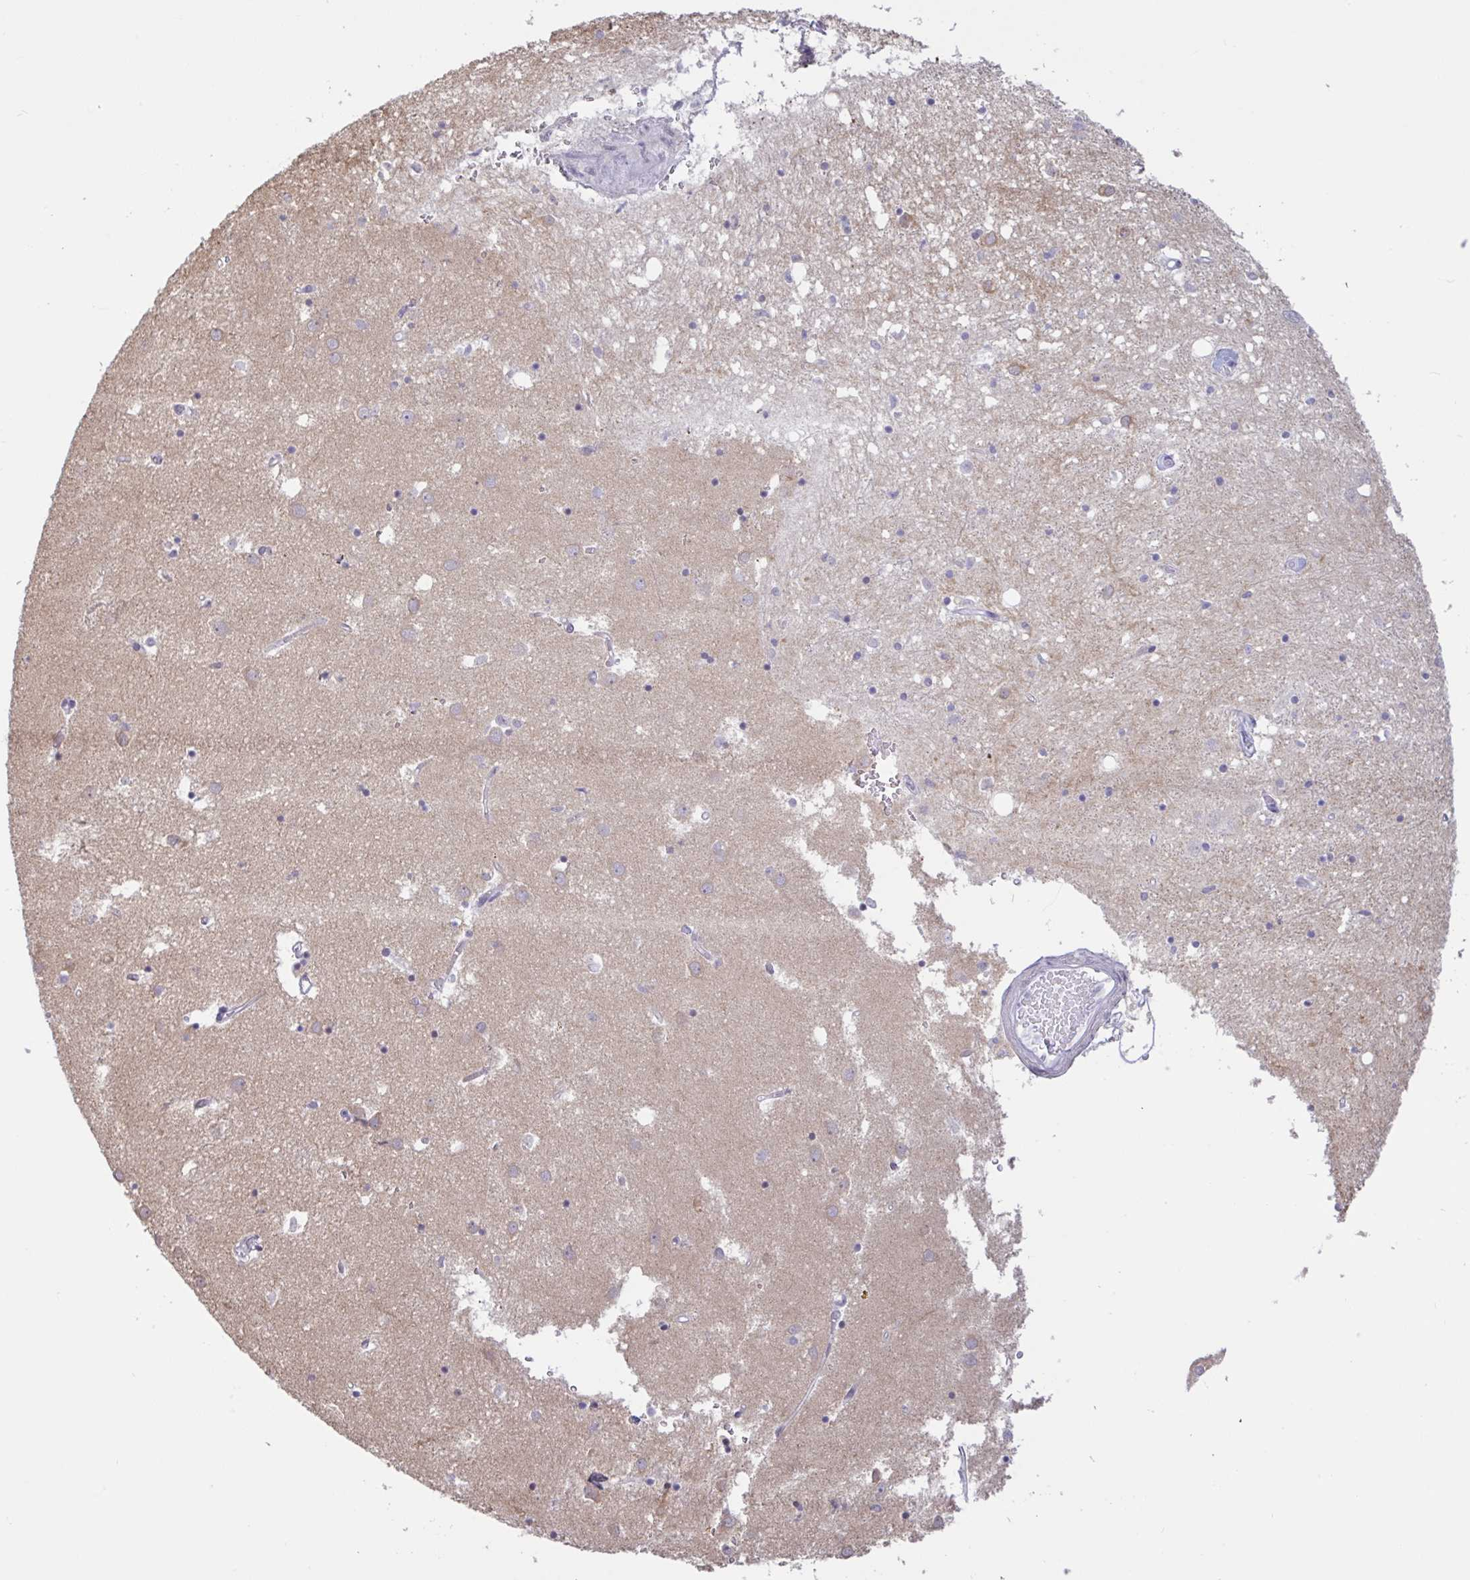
{"staining": {"intensity": "negative", "quantity": "none", "location": "none"}, "tissue": "caudate", "cell_type": "Glial cells", "image_type": "normal", "snomed": [{"axis": "morphology", "description": "Normal tissue, NOS"}, {"axis": "topography", "description": "Lateral ventricle wall"}], "caption": "DAB (3,3'-diaminobenzidine) immunohistochemical staining of benign human caudate demonstrates no significant expression in glial cells. The staining was performed using DAB (3,3'-diaminobenzidine) to visualize the protein expression in brown, while the nuclei were stained in blue with hematoxylin (Magnification: 20x).", "gene": "HYPK", "patient": {"sex": "male", "age": 70}}